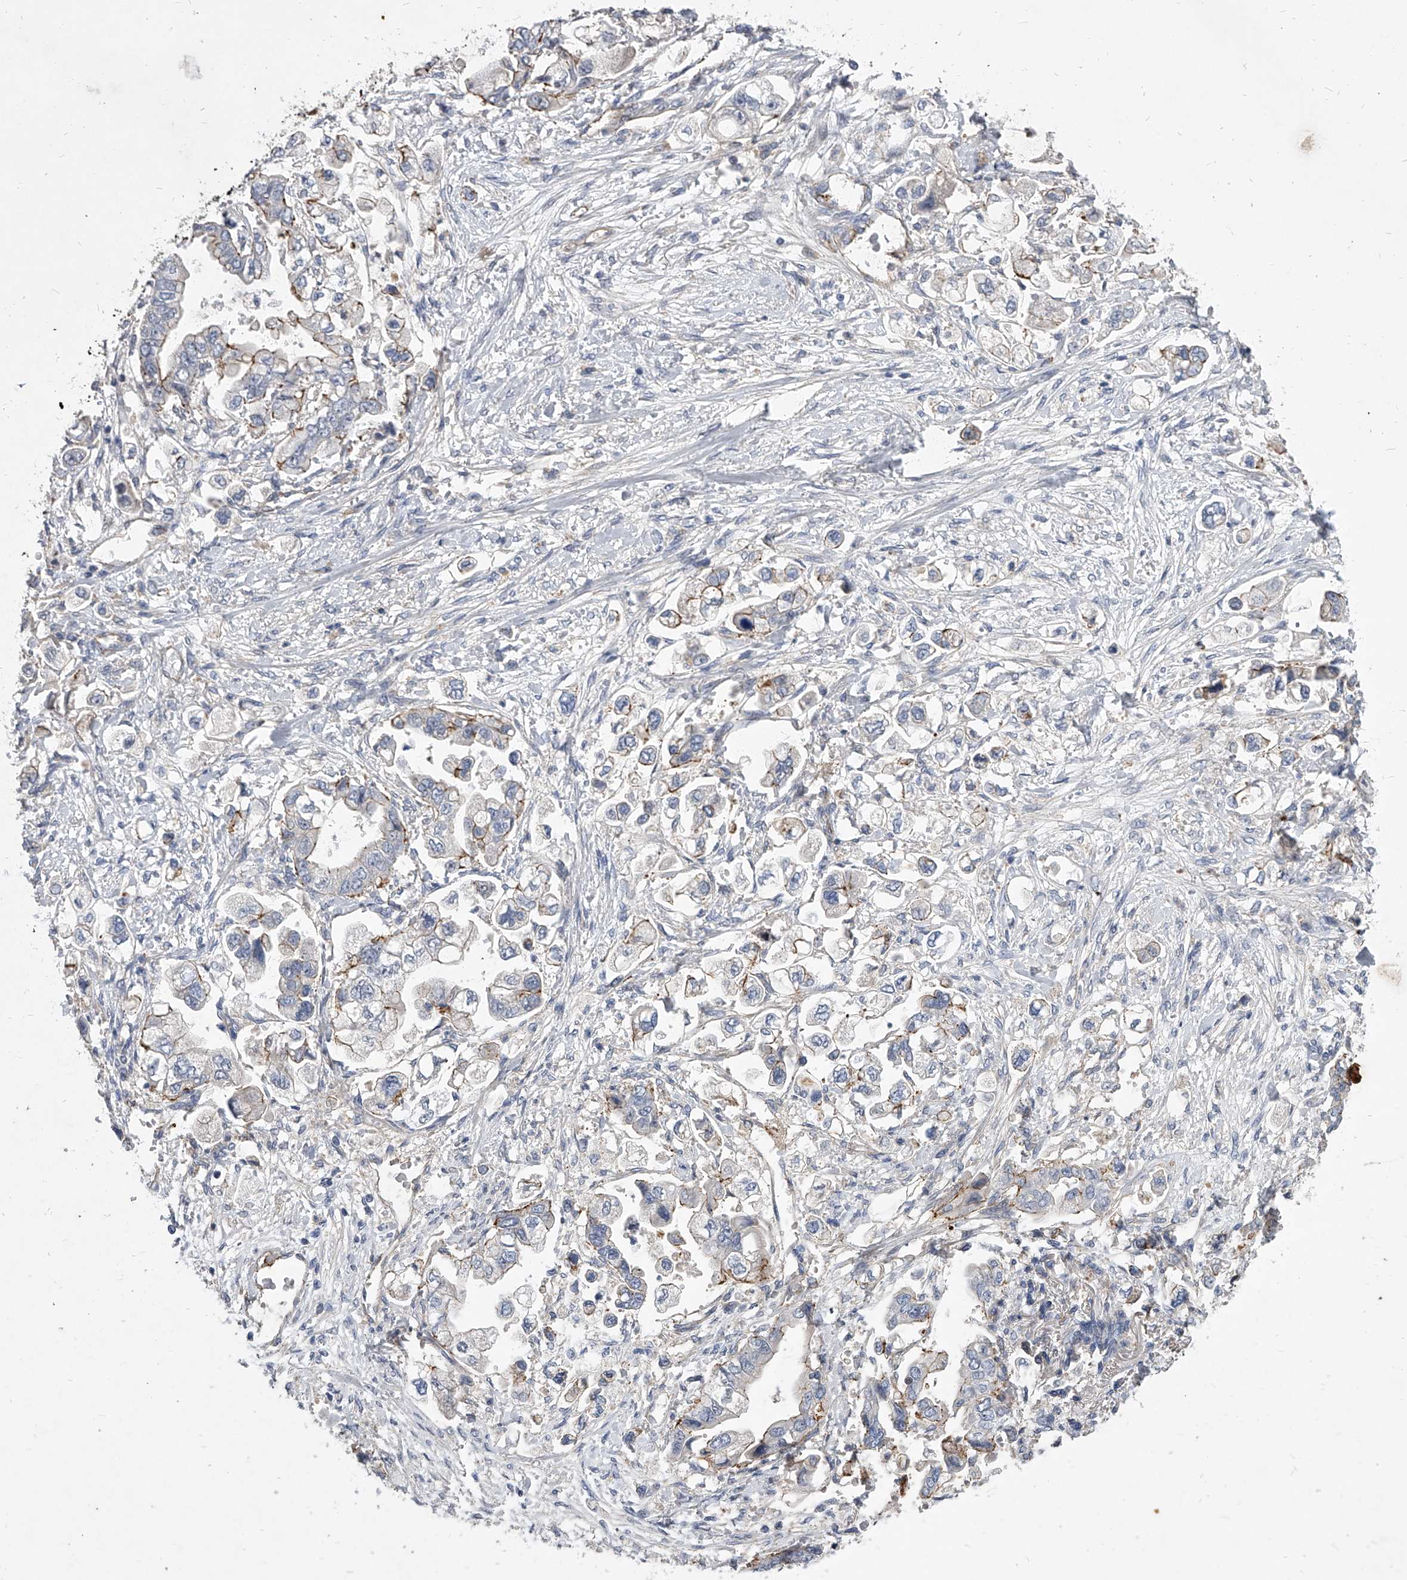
{"staining": {"intensity": "weak", "quantity": "<25%", "location": "cytoplasmic/membranous"}, "tissue": "stomach cancer", "cell_type": "Tumor cells", "image_type": "cancer", "snomed": [{"axis": "morphology", "description": "Adenocarcinoma, NOS"}, {"axis": "topography", "description": "Stomach"}], "caption": "Adenocarcinoma (stomach) stained for a protein using immunohistochemistry (IHC) shows no positivity tumor cells.", "gene": "MINDY4", "patient": {"sex": "male", "age": 62}}